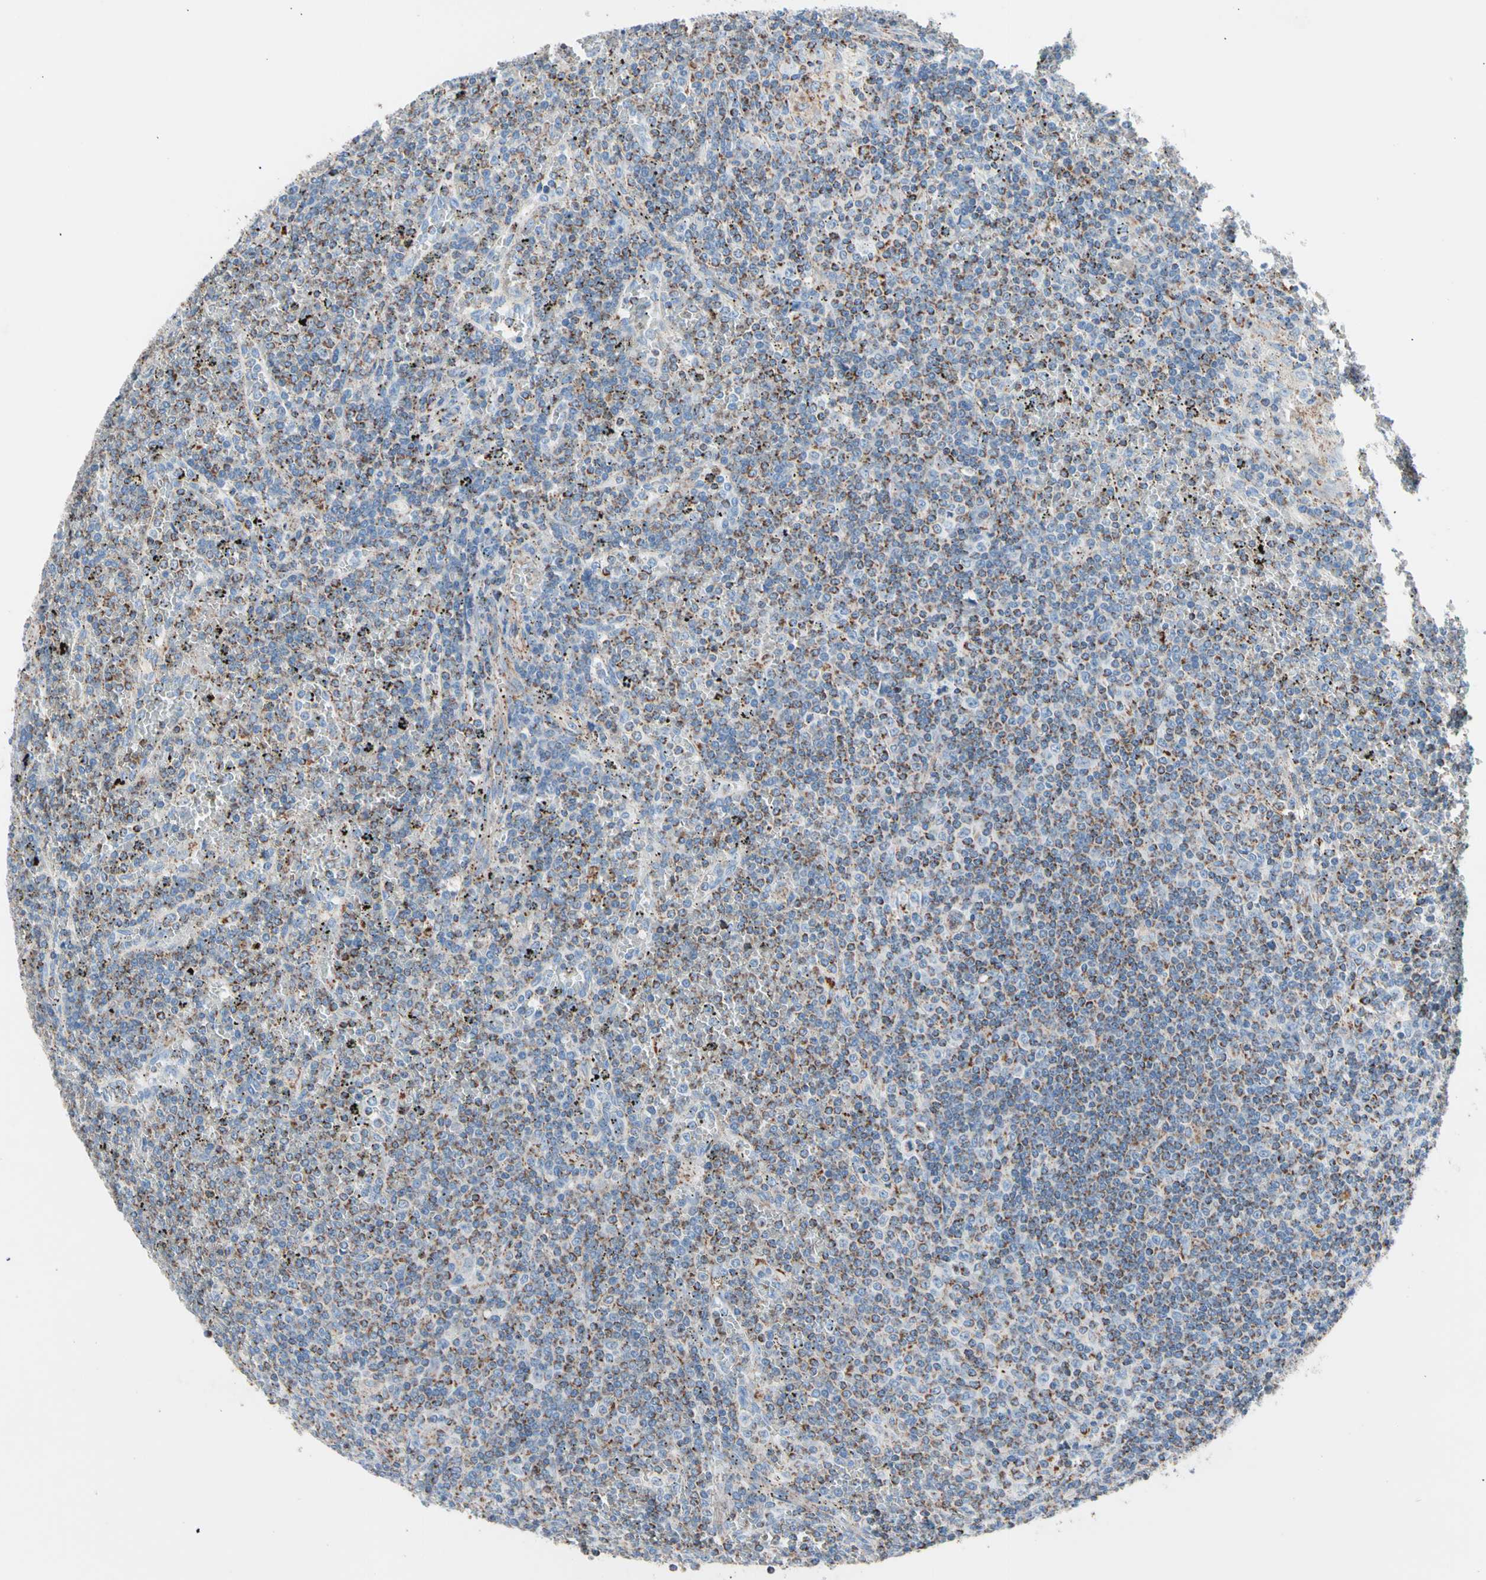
{"staining": {"intensity": "strong", "quantity": "25%-75%", "location": "cytoplasmic/membranous"}, "tissue": "lymphoma", "cell_type": "Tumor cells", "image_type": "cancer", "snomed": [{"axis": "morphology", "description": "Malignant lymphoma, non-Hodgkin's type, Low grade"}, {"axis": "topography", "description": "Spleen"}], "caption": "Immunohistochemical staining of human lymphoma reveals high levels of strong cytoplasmic/membranous staining in approximately 25%-75% of tumor cells.", "gene": "HK1", "patient": {"sex": "female", "age": 19}}